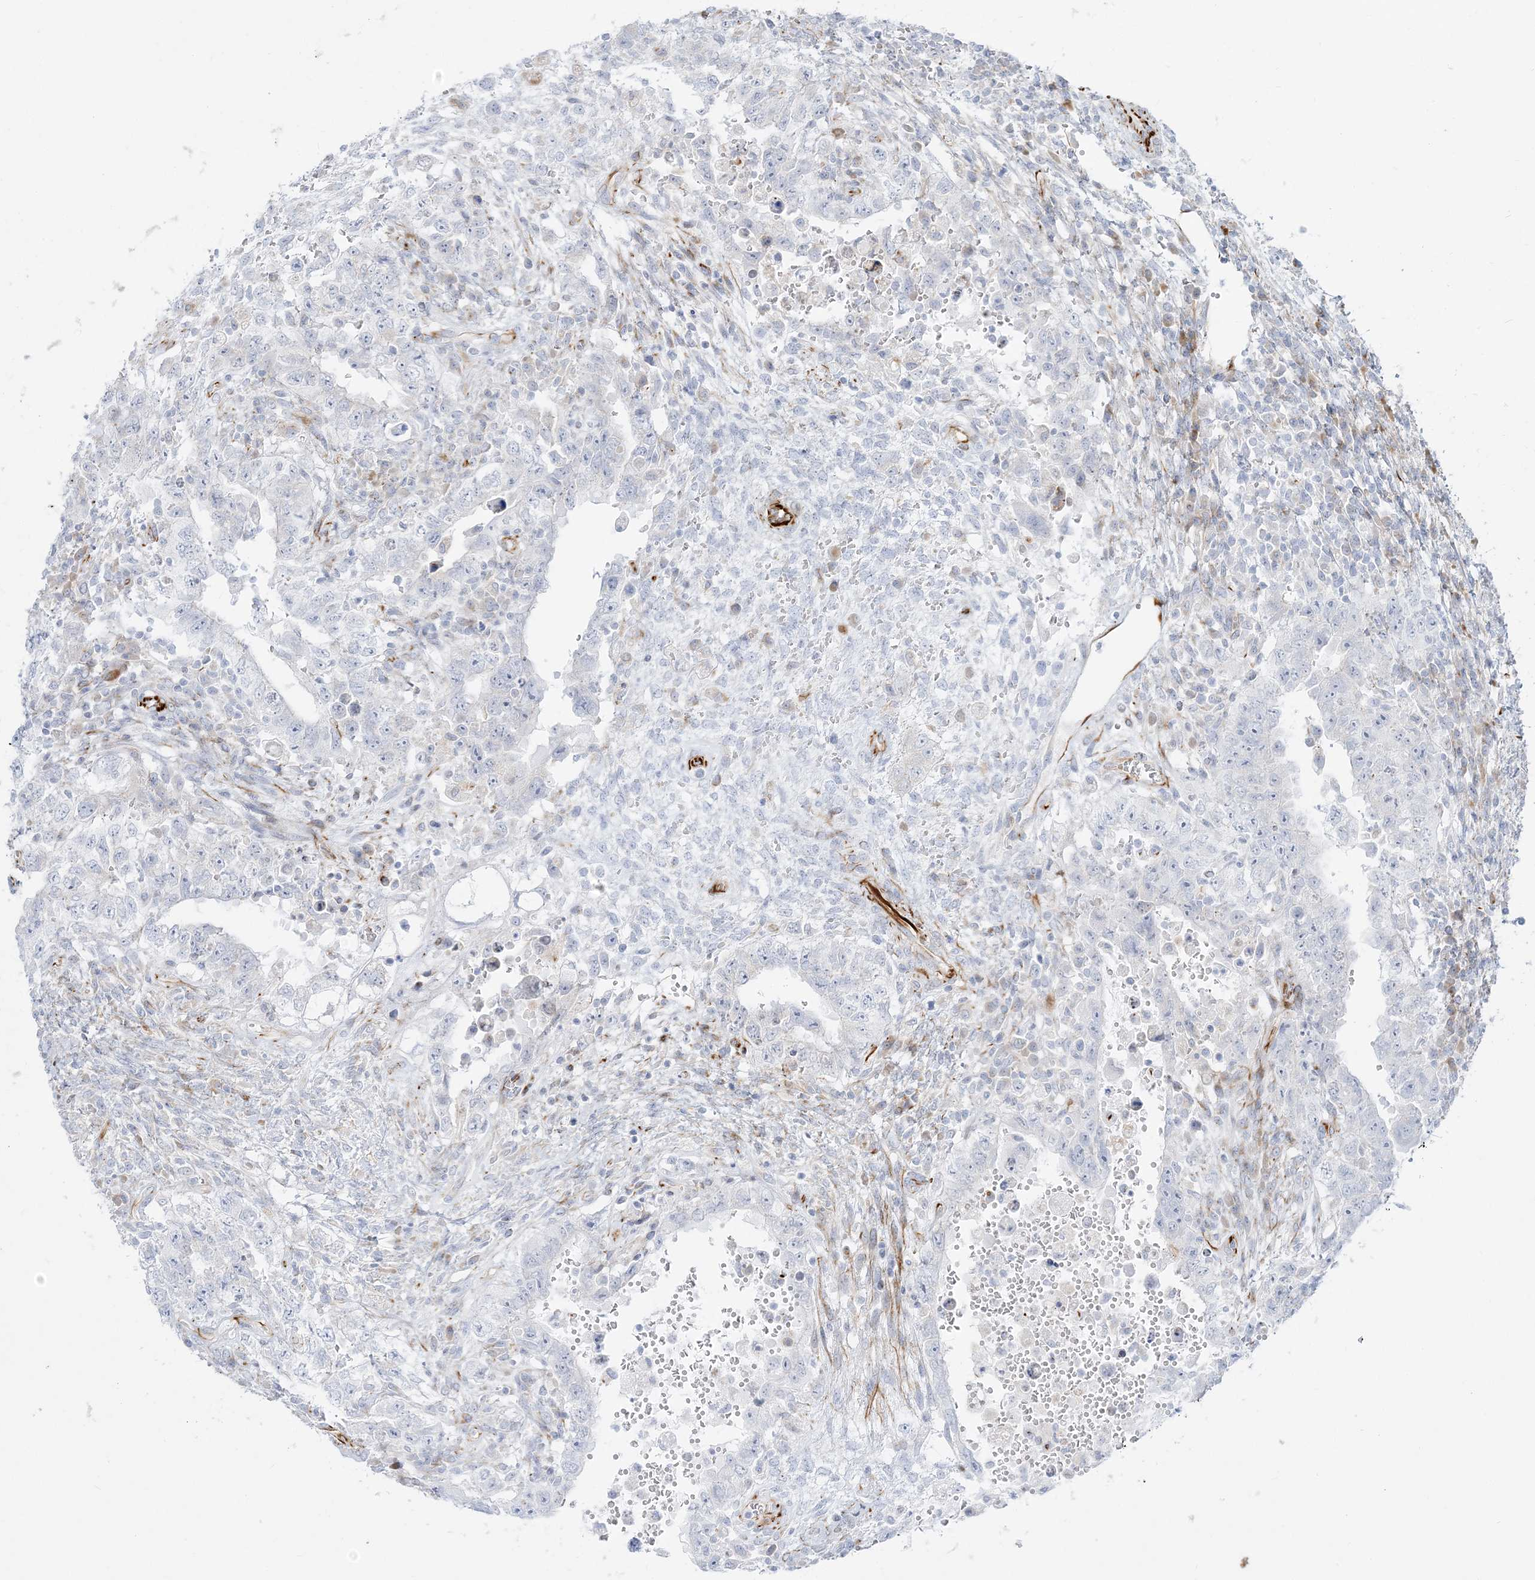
{"staining": {"intensity": "negative", "quantity": "none", "location": "none"}, "tissue": "testis cancer", "cell_type": "Tumor cells", "image_type": "cancer", "snomed": [{"axis": "morphology", "description": "Carcinoma, Embryonal, NOS"}, {"axis": "topography", "description": "Testis"}], "caption": "DAB (3,3'-diaminobenzidine) immunohistochemical staining of human testis embryonal carcinoma displays no significant staining in tumor cells.", "gene": "PPIL6", "patient": {"sex": "male", "age": 26}}